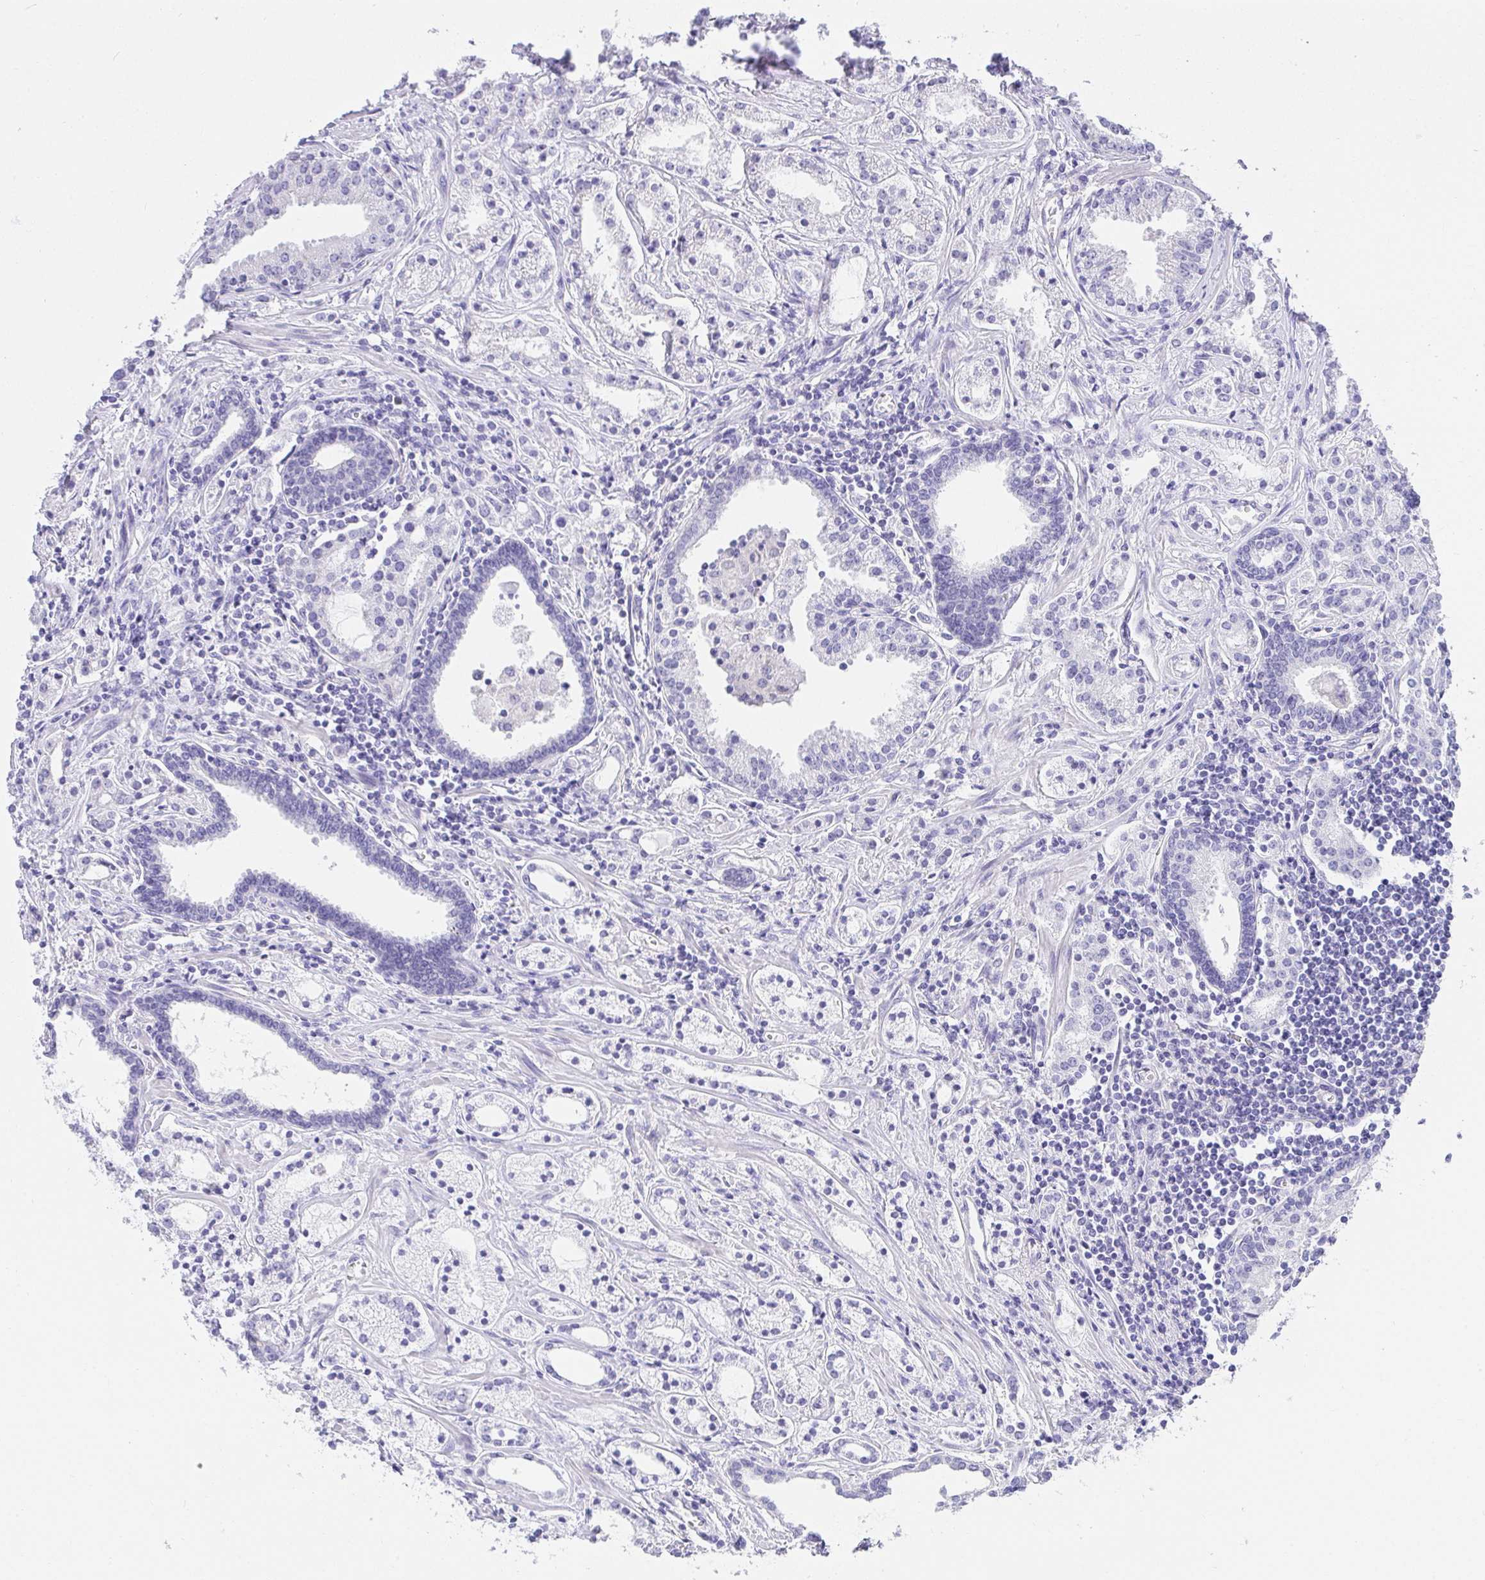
{"staining": {"intensity": "negative", "quantity": "none", "location": "none"}, "tissue": "prostate cancer", "cell_type": "Tumor cells", "image_type": "cancer", "snomed": [{"axis": "morphology", "description": "Adenocarcinoma, Medium grade"}, {"axis": "topography", "description": "Prostate"}], "caption": "Immunohistochemistry (IHC) image of human prostate cancer (adenocarcinoma (medium-grade)) stained for a protein (brown), which reveals no positivity in tumor cells.", "gene": "VGLL1", "patient": {"sex": "male", "age": 57}}